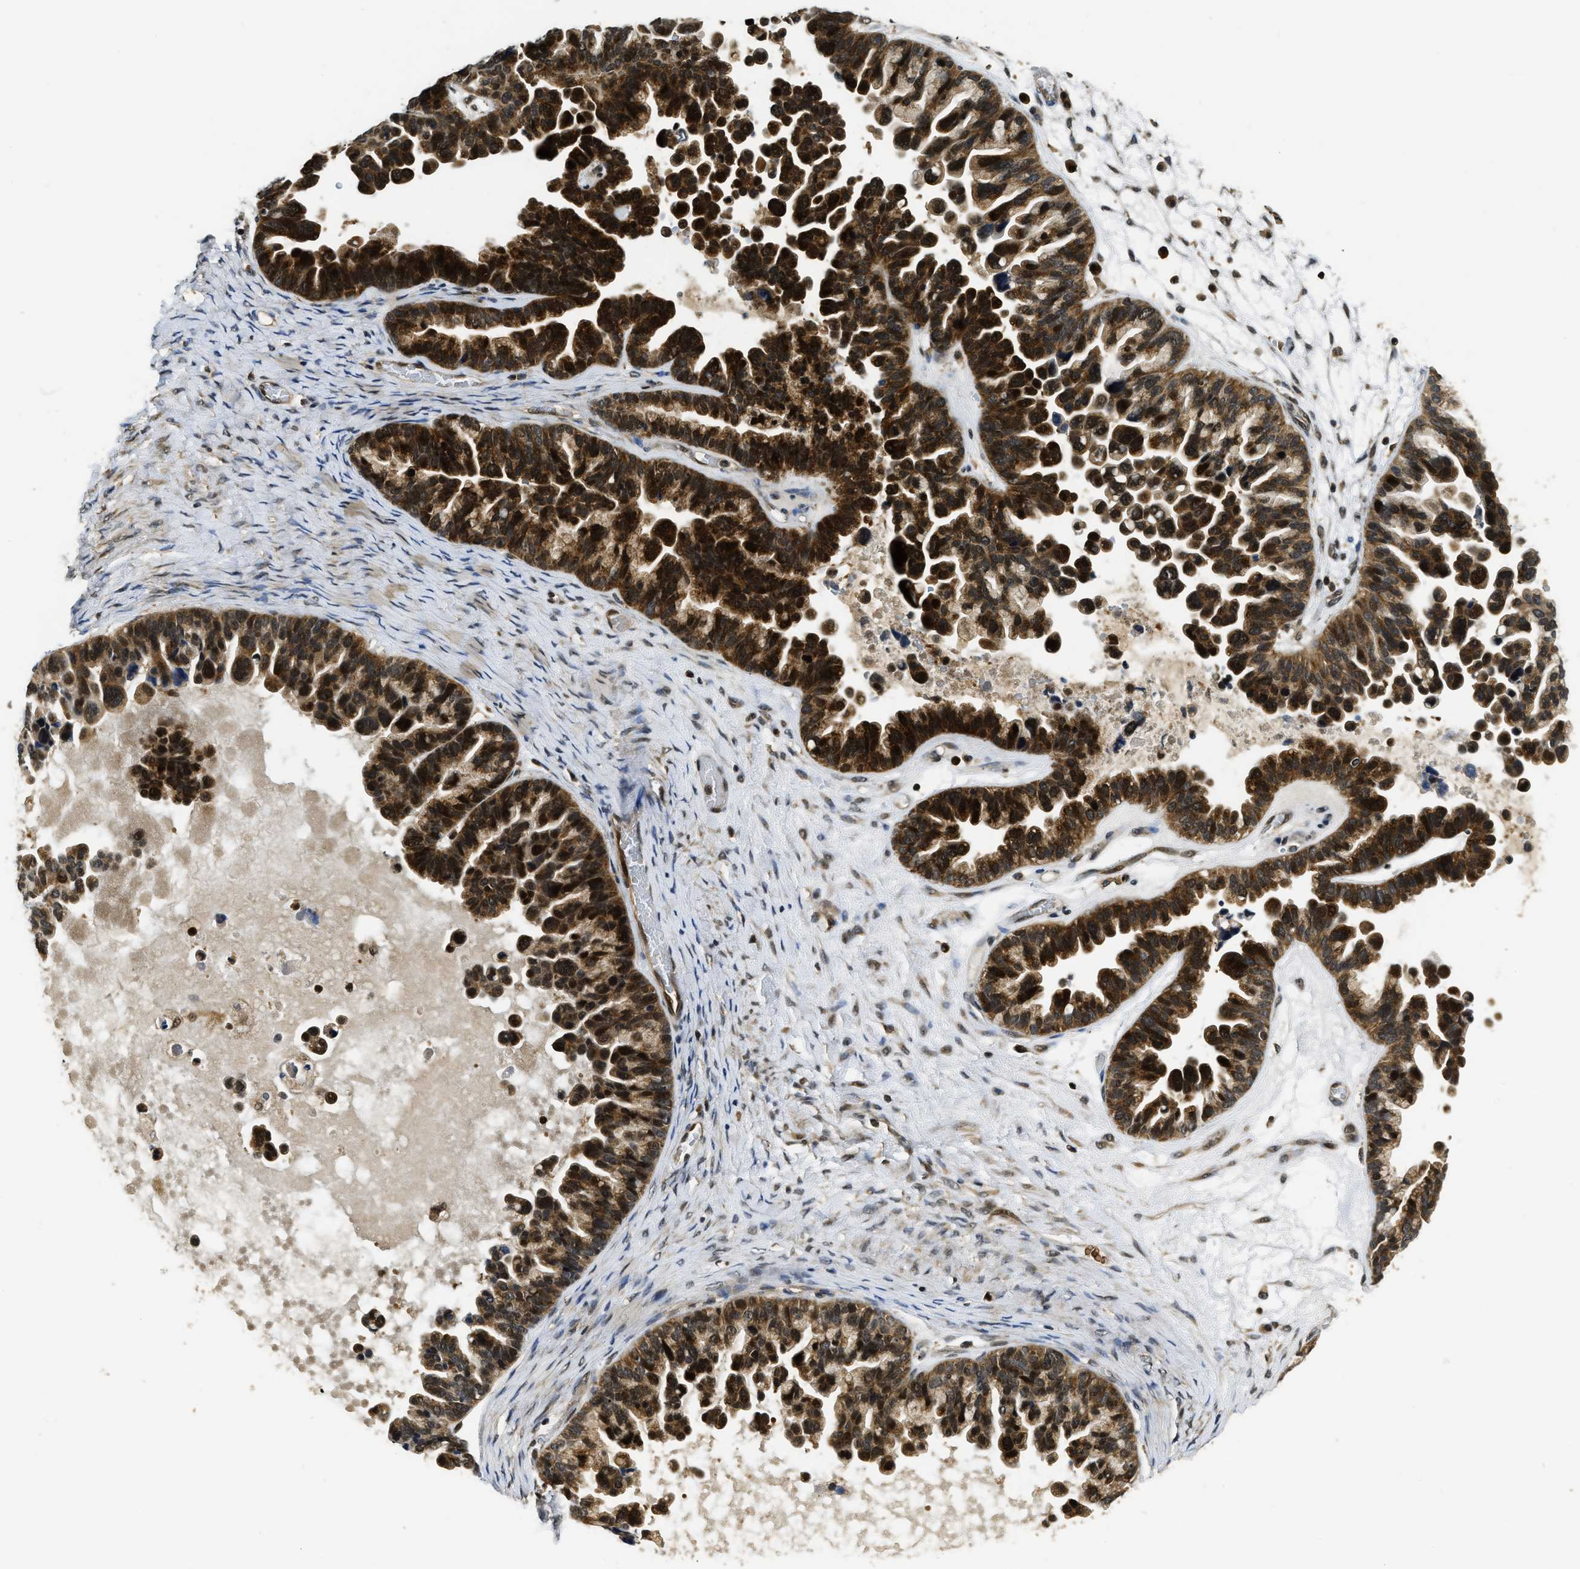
{"staining": {"intensity": "strong", "quantity": ">75%", "location": "cytoplasmic/membranous,nuclear"}, "tissue": "ovarian cancer", "cell_type": "Tumor cells", "image_type": "cancer", "snomed": [{"axis": "morphology", "description": "Cystadenocarcinoma, serous, NOS"}, {"axis": "topography", "description": "Ovary"}], "caption": "An image of human serous cystadenocarcinoma (ovarian) stained for a protein demonstrates strong cytoplasmic/membranous and nuclear brown staining in tumor cells. (DAB IHC, brown staining for protein, blue staining for nuclei).", "gene": "ADSL", "patient": {"sex": "female", "age": 56}}